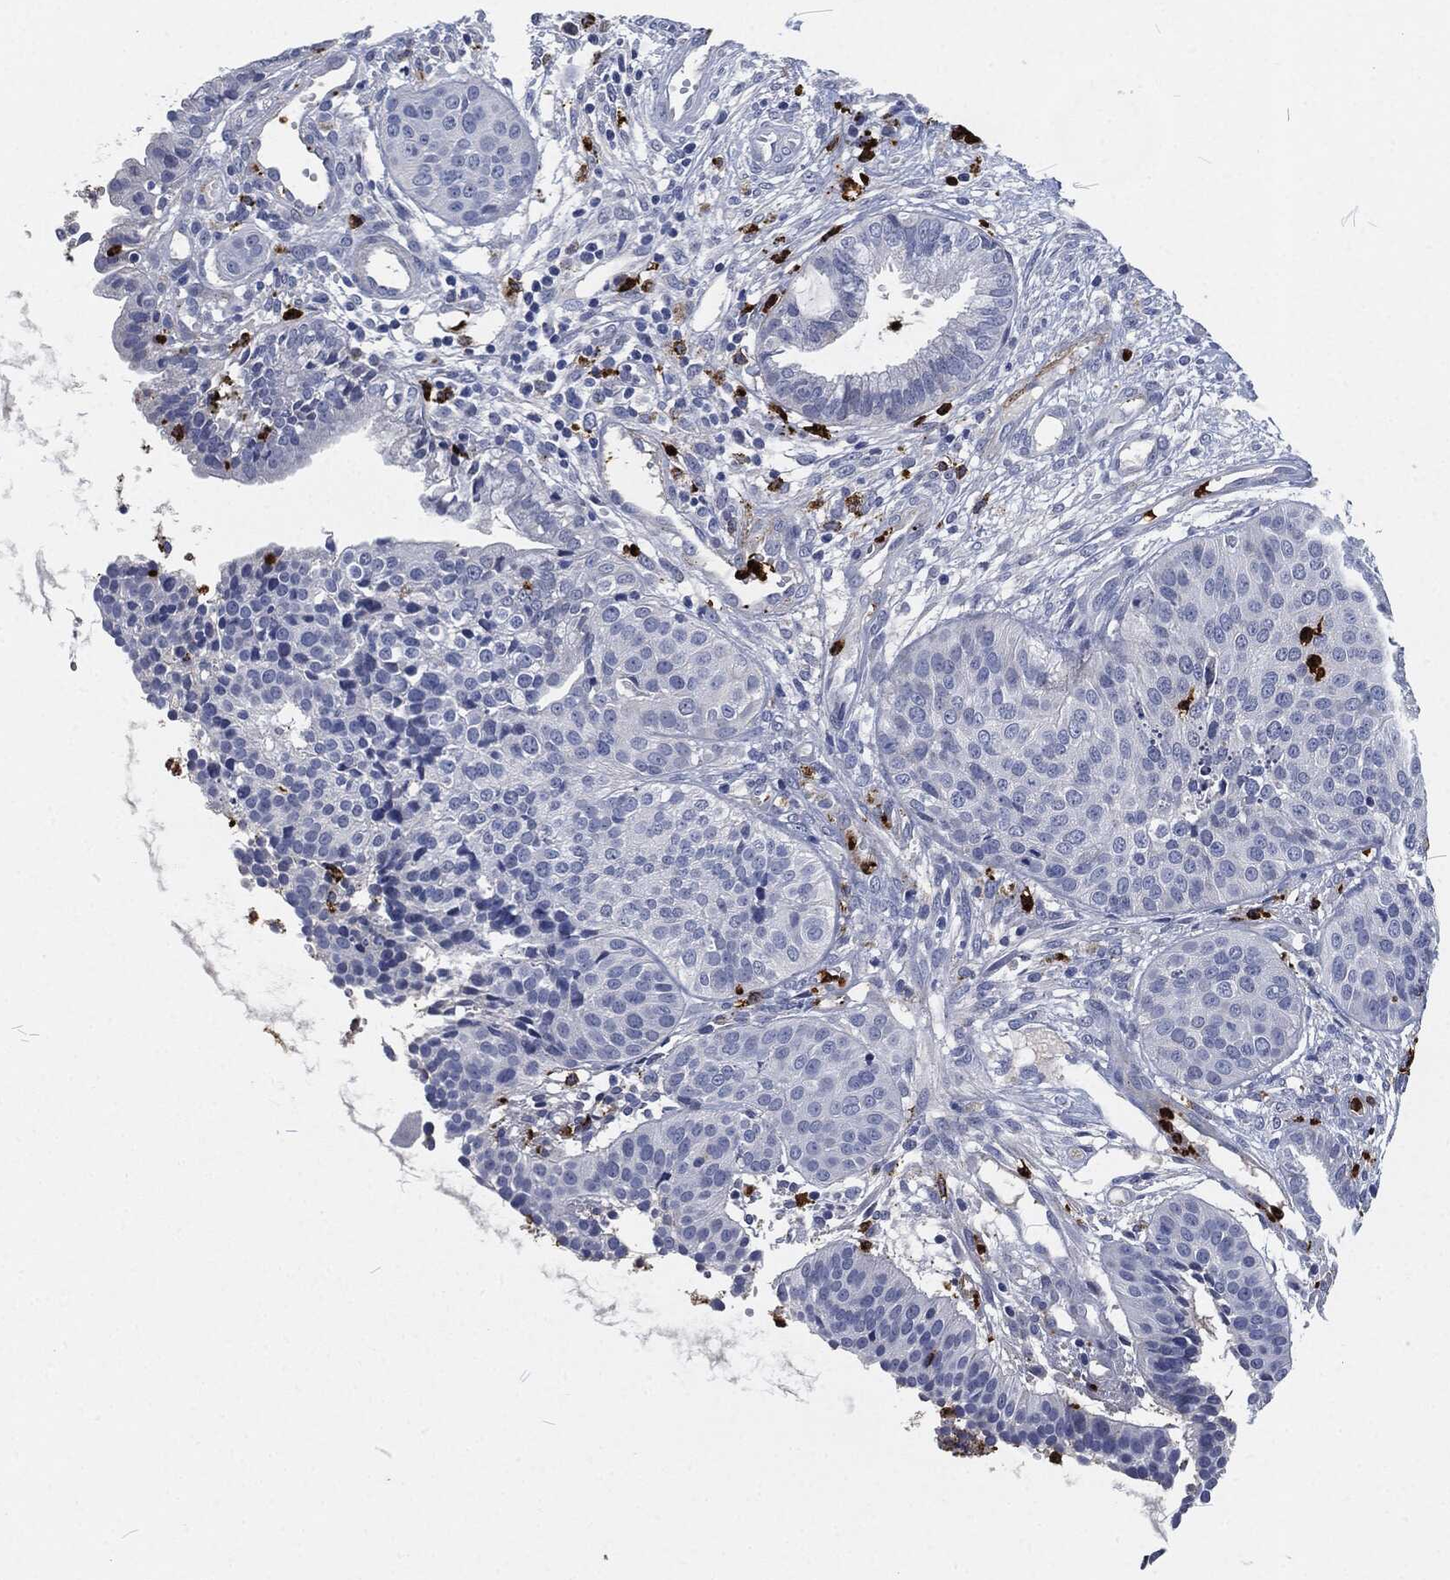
{"staining": {"intensity": "negative", "quantity": "none", "location": "none"}, "tissue": "cervical cancer", "cell_type": "Tumor cells", "image_type": "cancer", "snomed": [{"axis": "morphology", "description": "Normal tissue, NOS"}, {"axis": "morphology", "description": "Squamous cell carcinoma, NOS"}, {"axis": "topography", "description": "Cervix"}], "caption": "Immunohistochemical staining of human cervical cancer shows no significant positivity in tumor cells.", "gene": "MPO", "patient": {"sex": "female", "age": 39}}